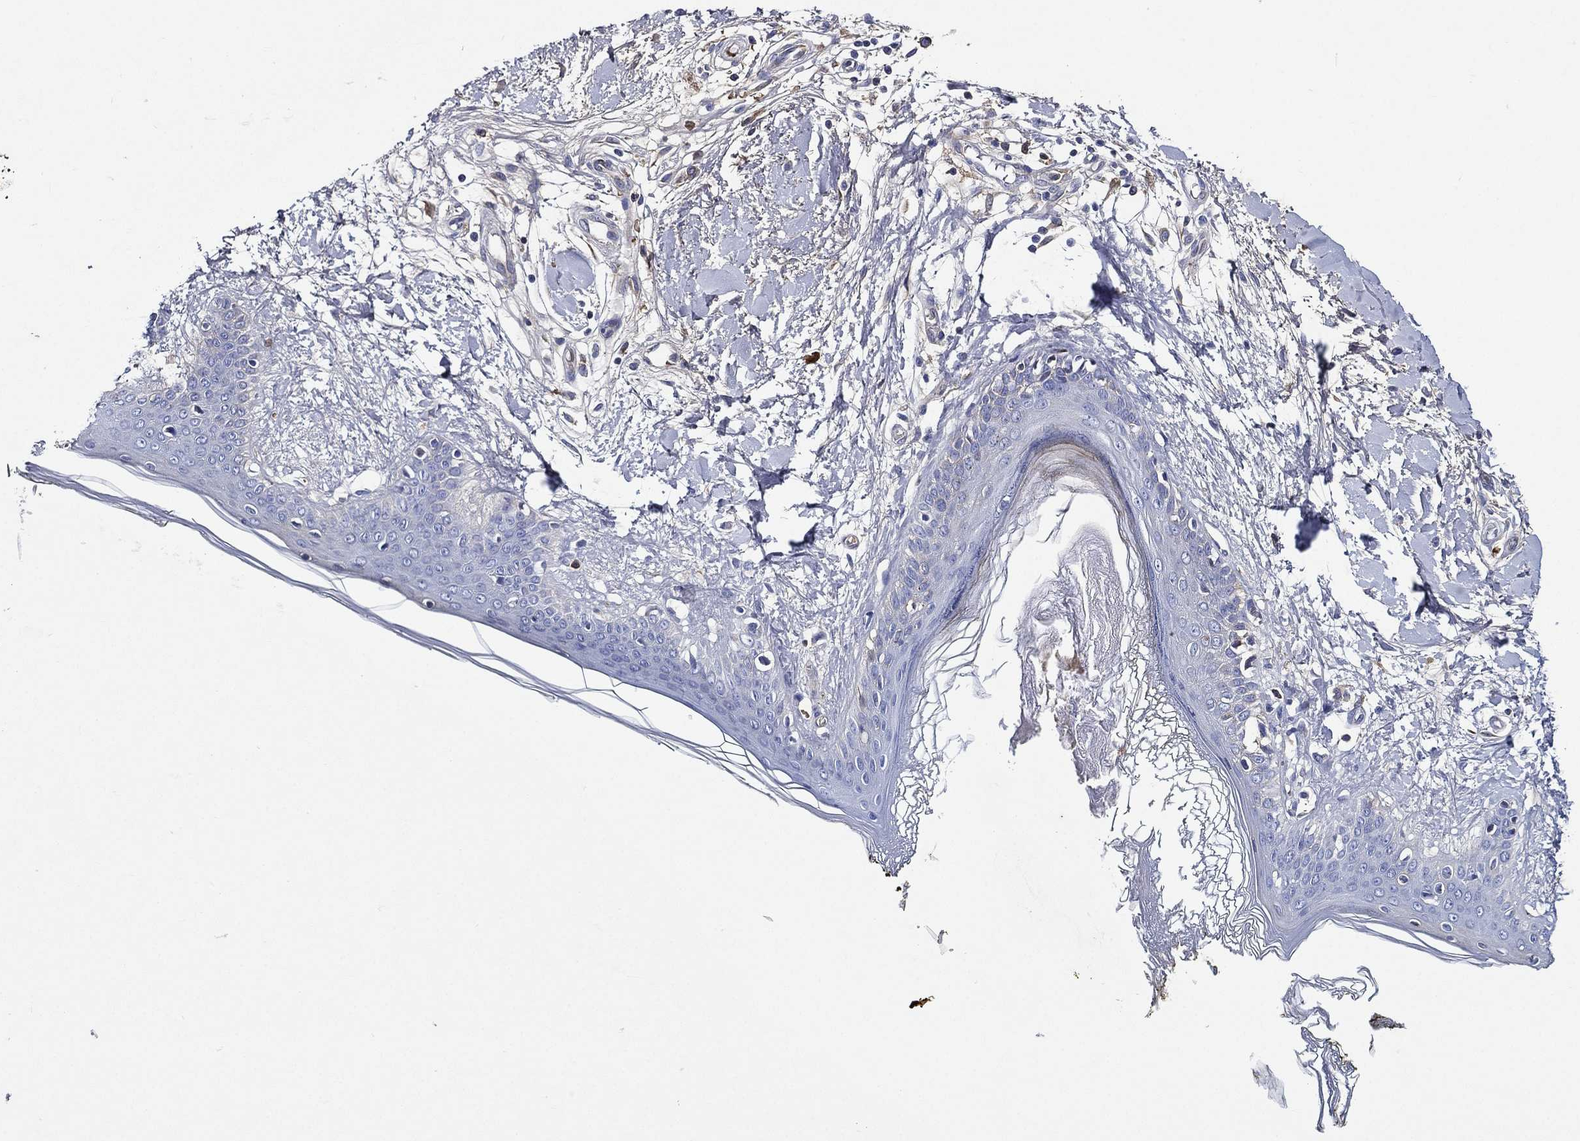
{"staining": {"intensity": "negative", "quantity": "none", "location": "none"}, "tissue": "skin", "cell_type": "Fibroblasts", "image_type": "normal", "snomed": [{"axis": "morphology", "description": "Normal tissue, NOS"}, {"axis": "morphology", "description": "Malignant melanoma, NOS"}, {"axis": "topography", "description": "Skin"}], "caption": "A histopathology image of human skin is negative for staining in fibroblasts. The staining was performed using DAB to visualize the protein expression in brown, while the nuclei were stained in blue with hematoxylin (Magnification: 20x).", "gene": "TMPRSS11D", "patient": {"sex": "female", "age": 34}}